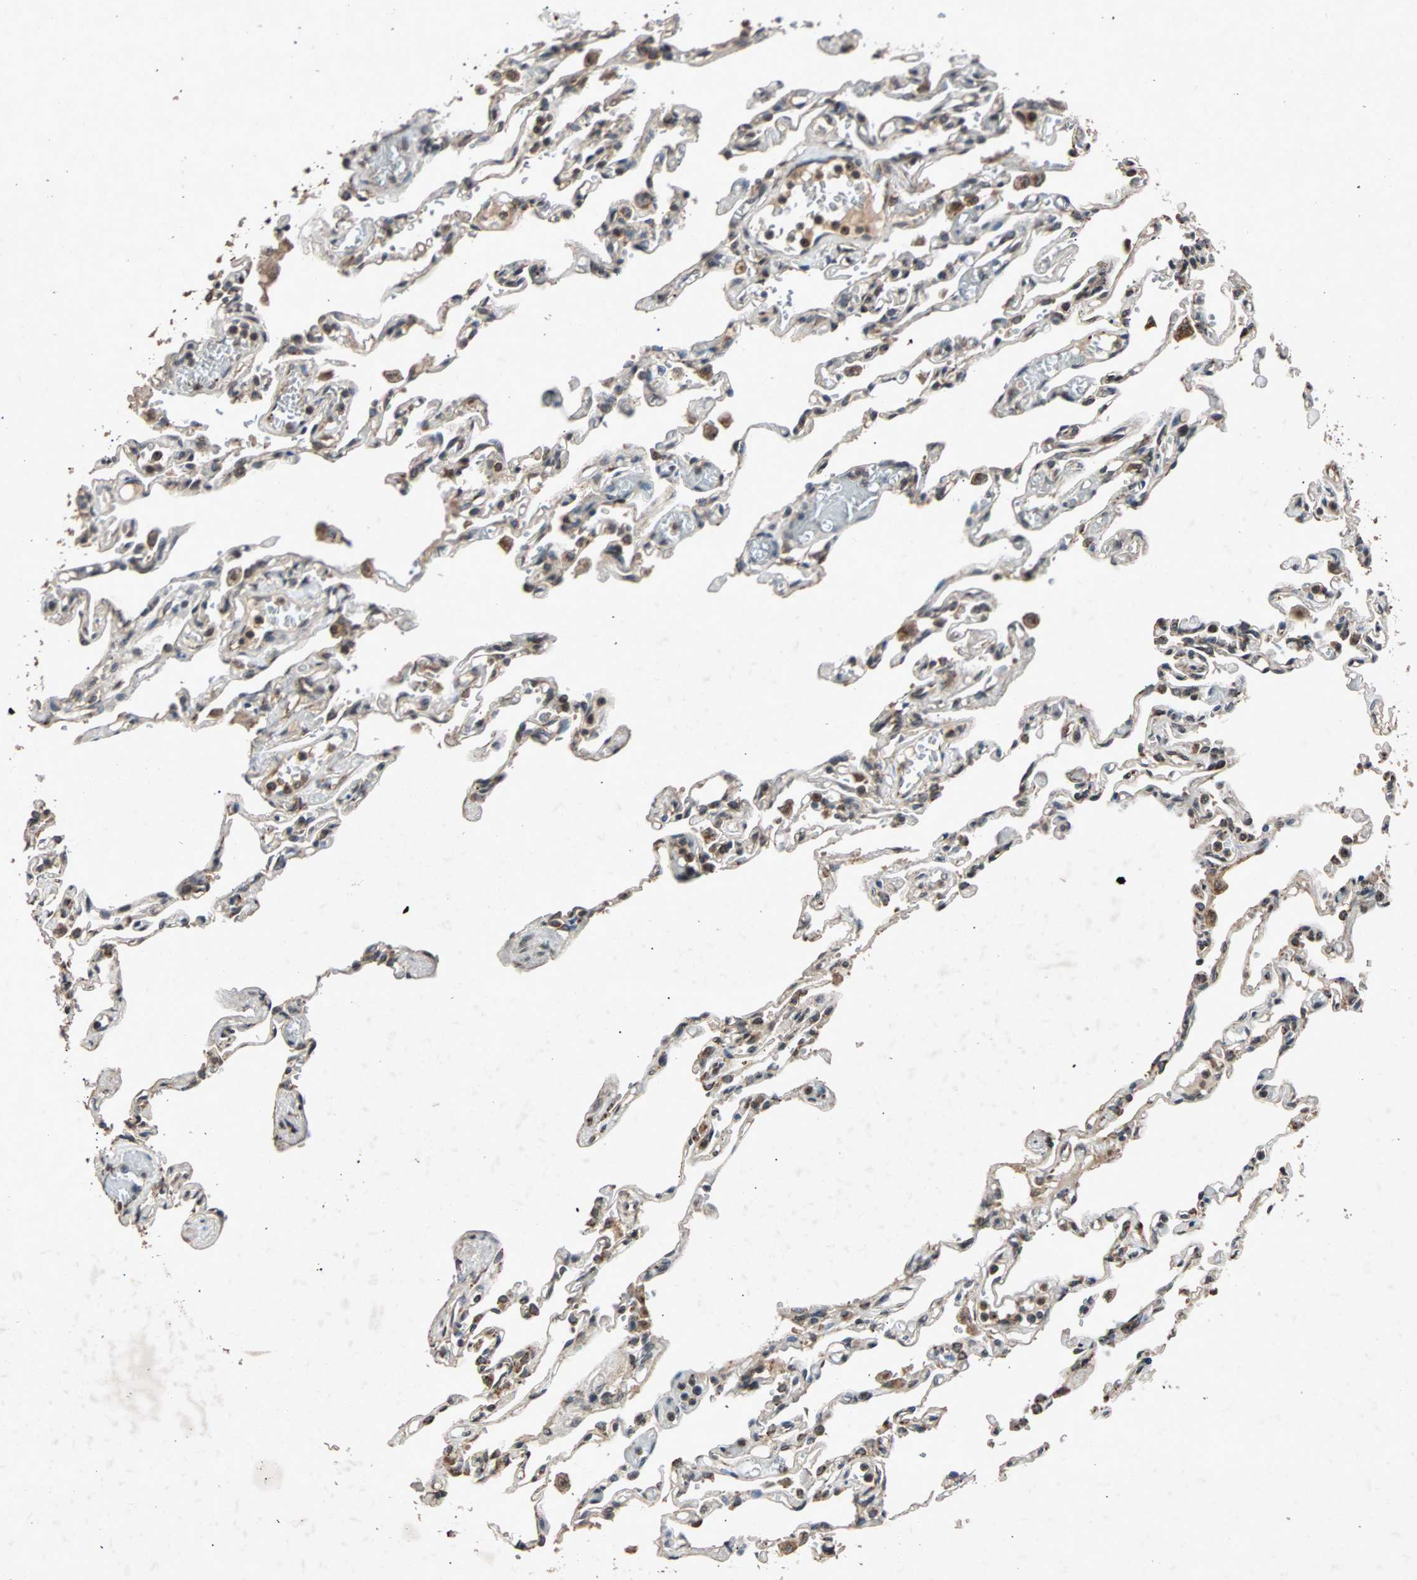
{"staining": {"intensity": "moderate", "quantity": "25%-75%", "location": "cytoplasmic/membranous"}, "tissue": "lung", "cell_type": "Alveolar cells", "image_type": "normal", "snomed": [{"axis": "morphology", "description": "Normal tissue, NOS"}, {"axis": "topography", "description": "Lung"}], "caption": "Immunohistochemistry (IHC) image of benign lung stained for a protein (brown), which reveals medium levels of moderate cytoplasmic/membranous expression in about 25%-75% of alveolar cells.", "gene": "USP31", "patient": {"sex": "male", "age": 21}}